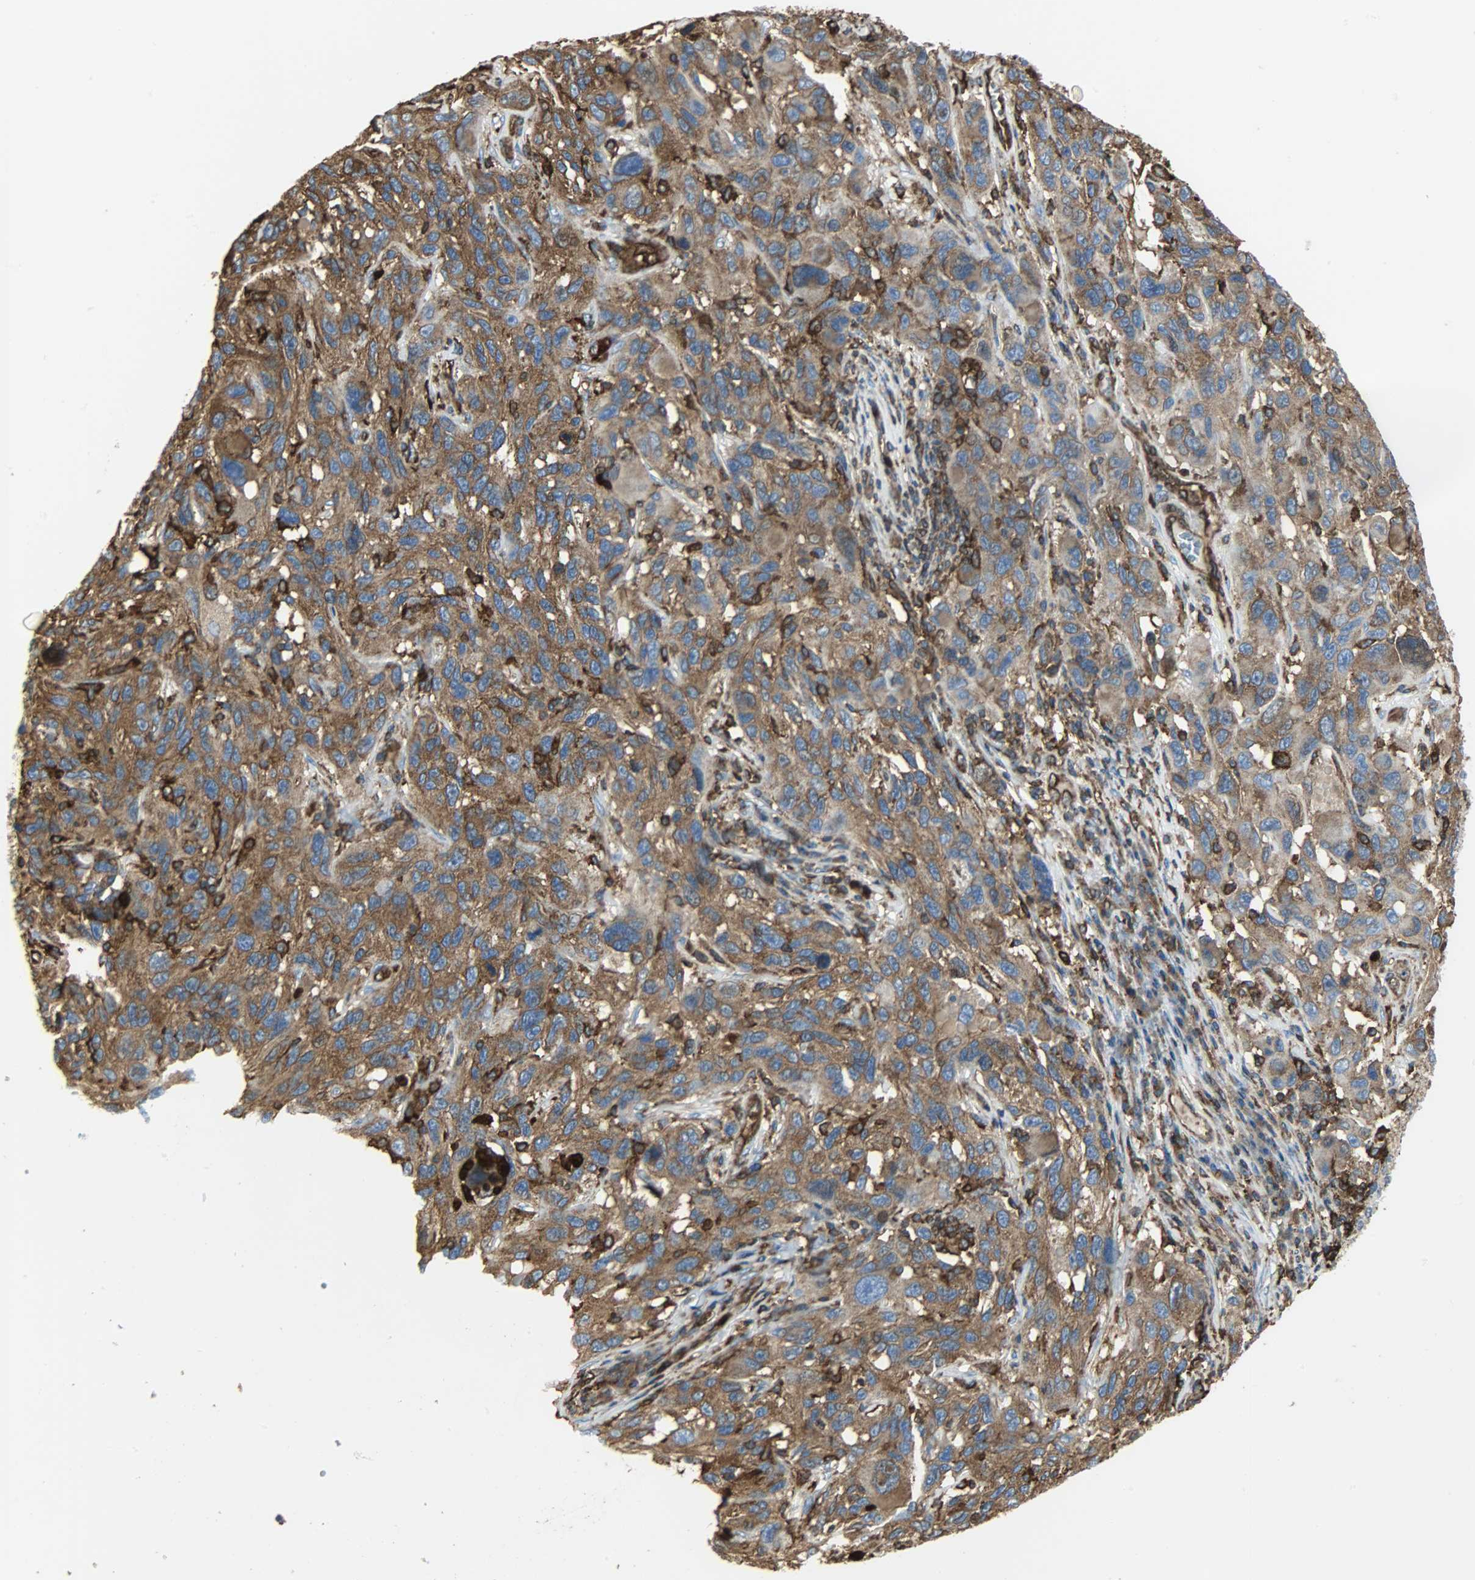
{"staining": {"intensity": "strong", "quantity": ">75%", "location": "cytoplasmic/membranous"}, "tissue": "melanoma", "cell_type": "Tumor cells", "image_type": "cancer", "snomed": [{"axis": "morphology", "description": "Malignant melanoma, NOS"}, {"axis": "topography", "description": "Skin"}], "caption": "The histopathology image reveals staining of malignant melanoma, revealing strong cytoplasmic/membranous protein expression (brown color) within tumor cells.", "gene": "VASP", "patient": {"sex": "male", "age": 53}}